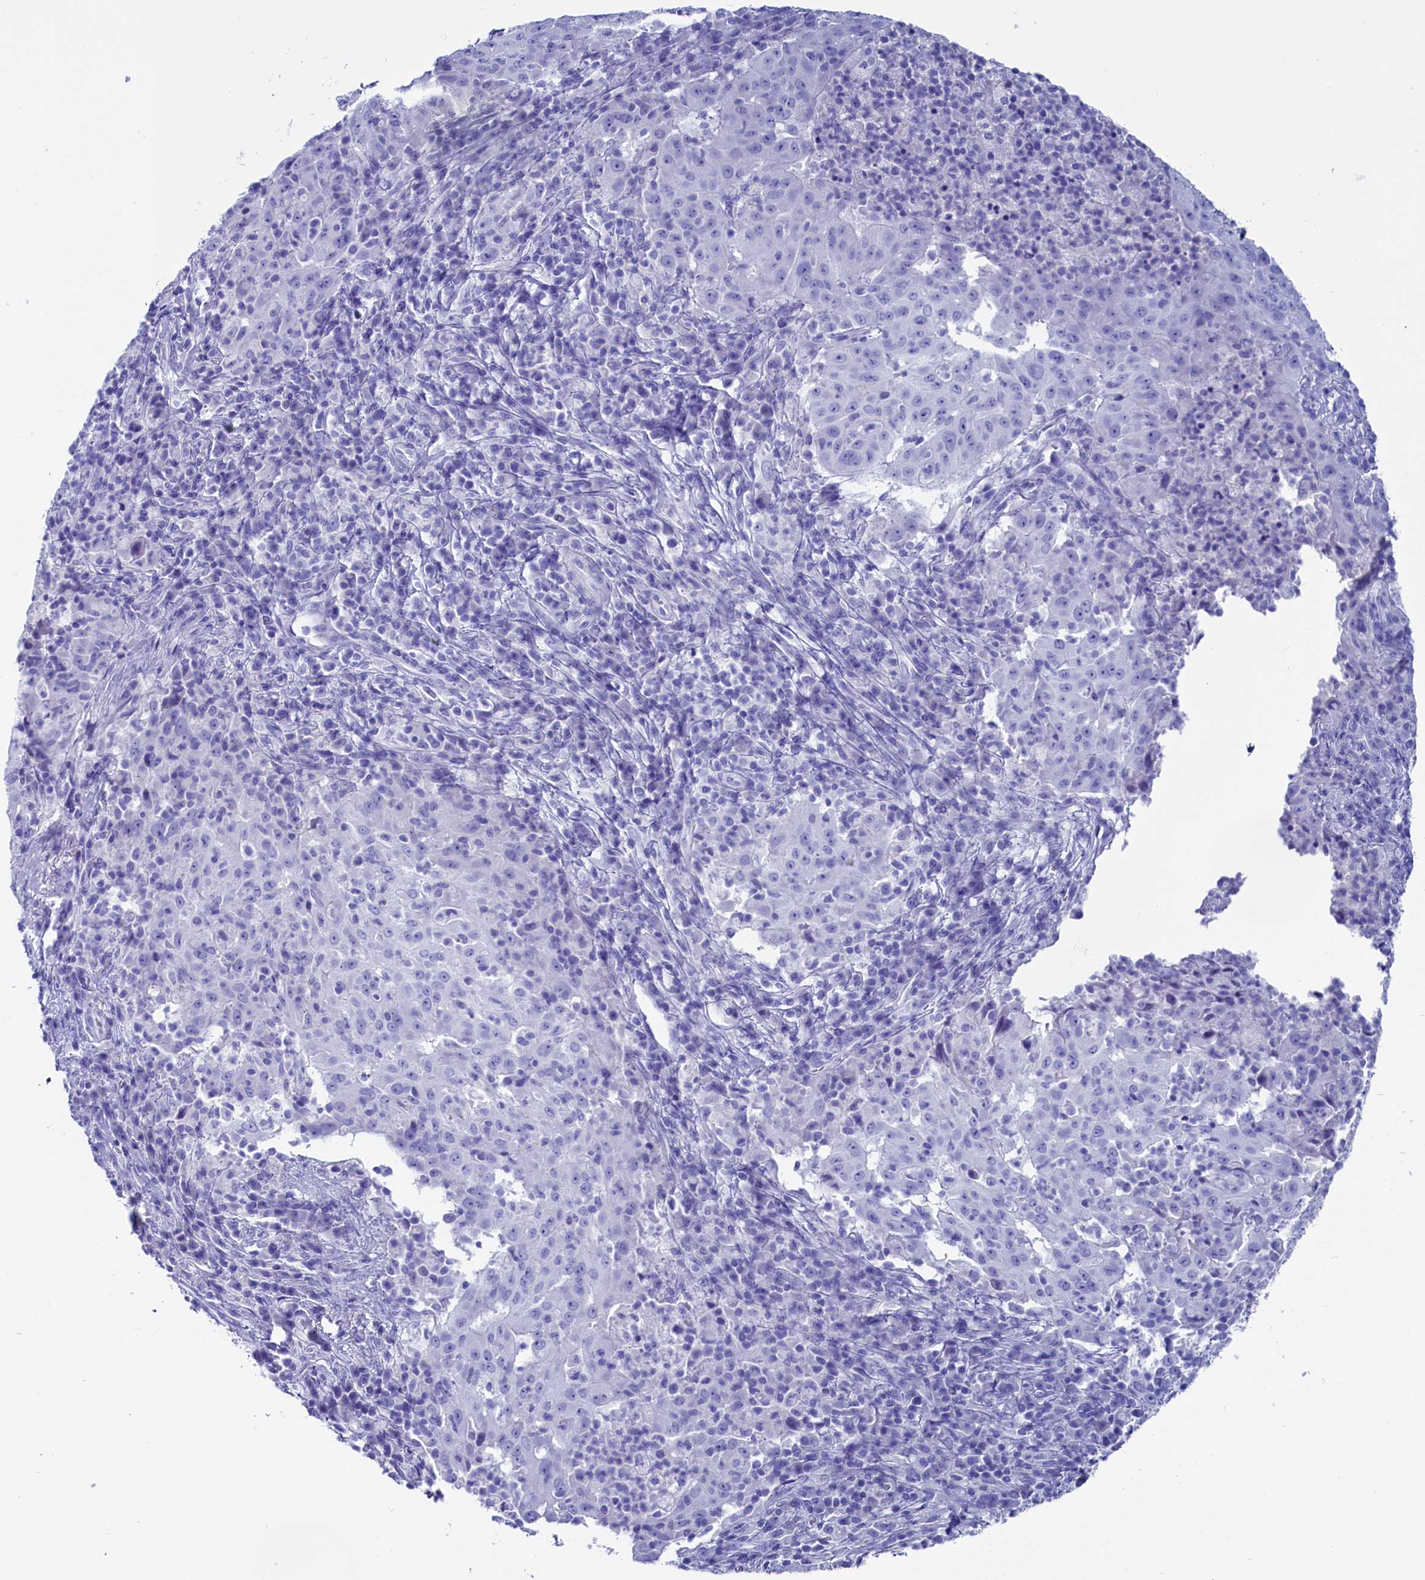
{"staining": {"intensity": "negative", "quantity": "none", "location": "none"}, "tissue": "pancreatic cancer", "cell_type": "Tumor cells", "image_type": "cancer", "snomed": [{"axis": "morphology", "description": "Adenocarcinoma, NOS"}, {"axis": "topography", "description": "Pancreas"}], "caption": "Tumor cells are negative for protein expression in human pancreatic cancer.", "gene": "ANKRD29", "patient": {"sex": "male", "age": 63}}